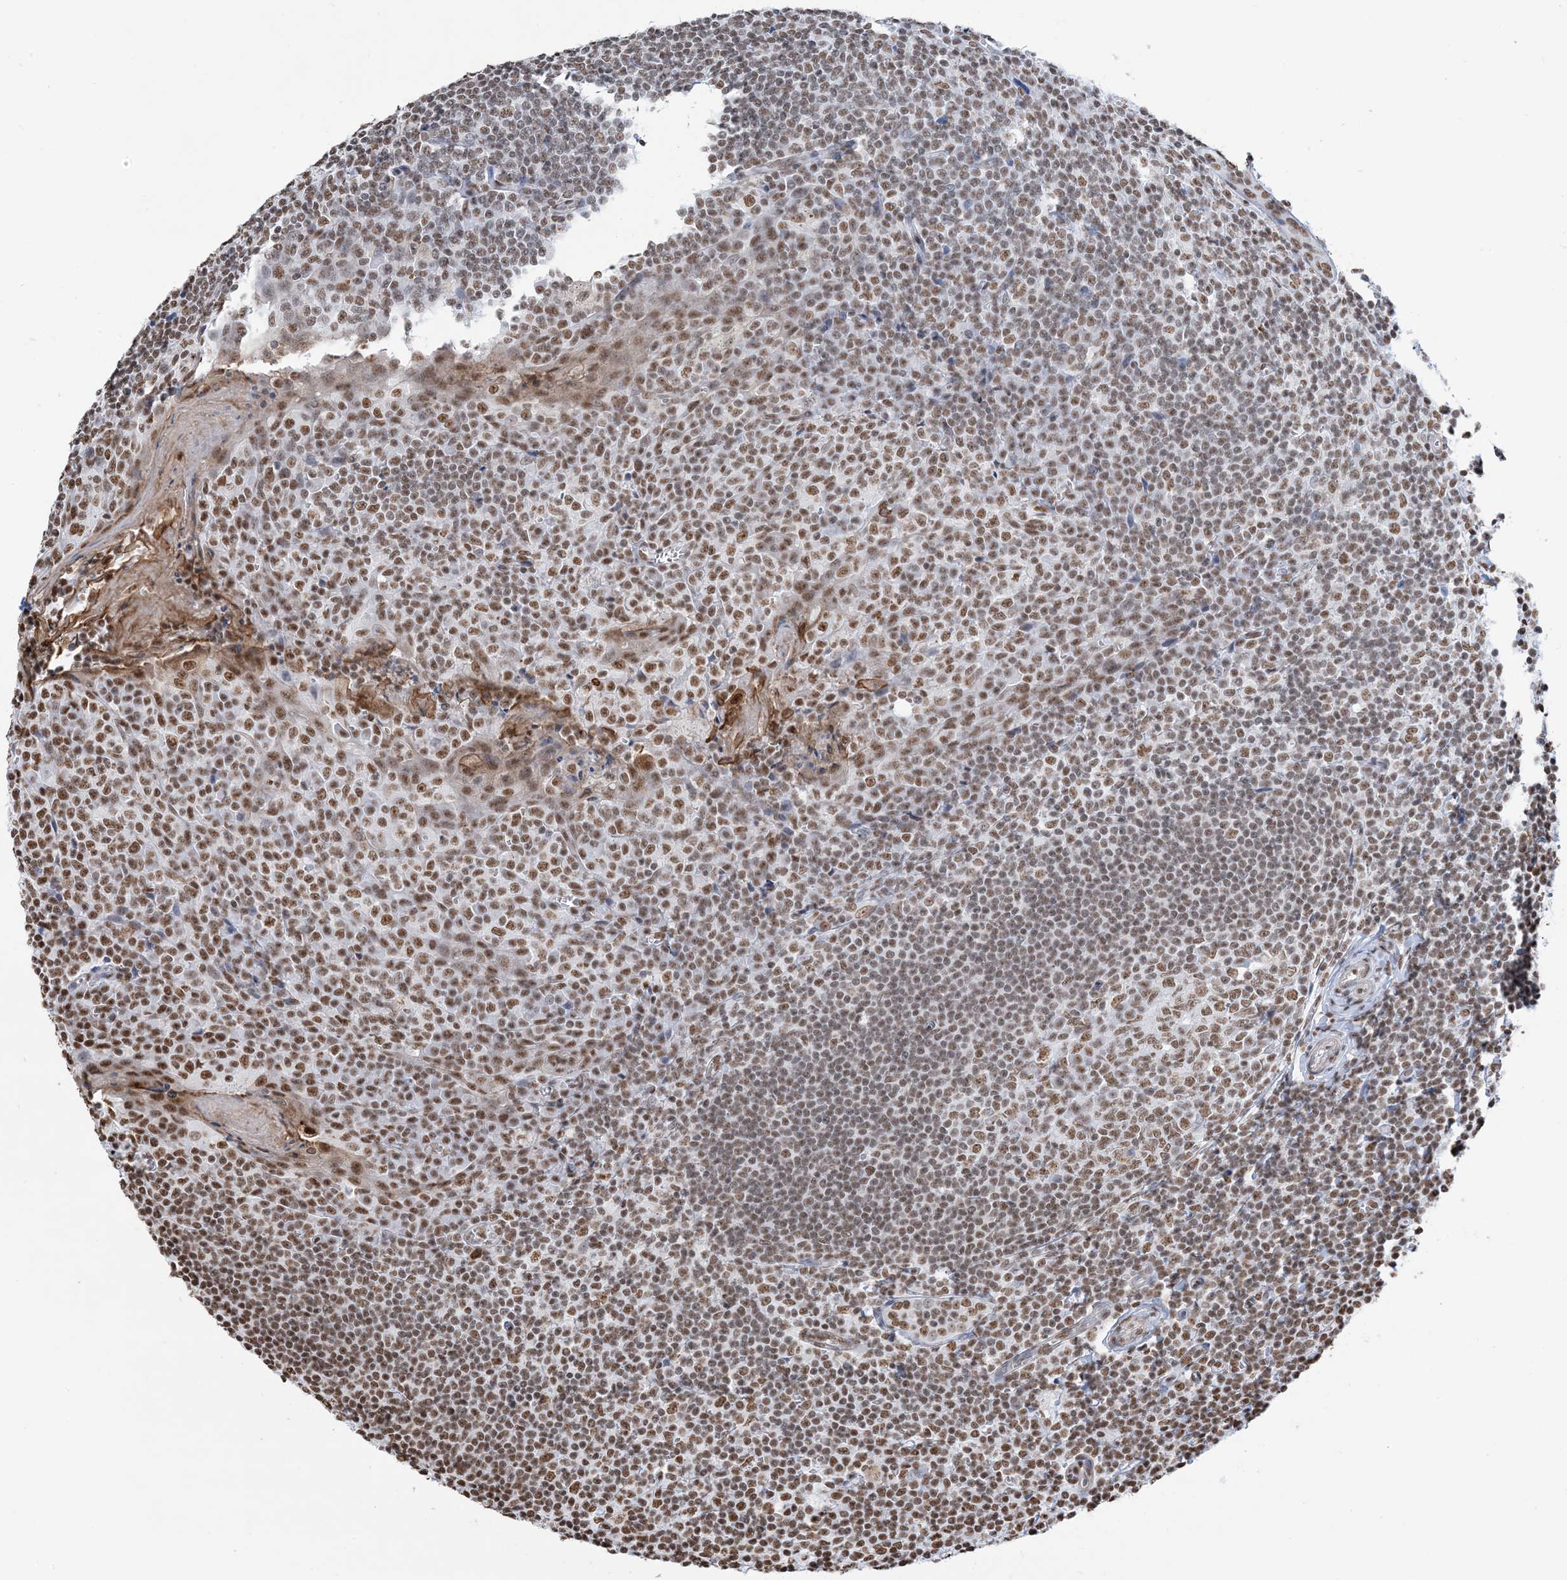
{"staining": {"intensity": "moderate", "quantity": ">75%", "location": "nuclear"}, "tissue": "tonsil", "cell_type": "Germinal center cells", "image_type": "normal", "snomed": [{"axis": "morphology", "description": "Normal tissue, NOS"}, {"axis": "topography", "description": "Tonsil"}], "caption": "IHC image of benign tonsil: tonsil stained using immunohistochemistry (IHC) exhibits medium levels of moderate protein expression localized specifically in the nuclear of germinal center cells, appearing as a nuclear brown color.", "gene": "ZNF792", "patient": {"sex": "male", "age": 27}}